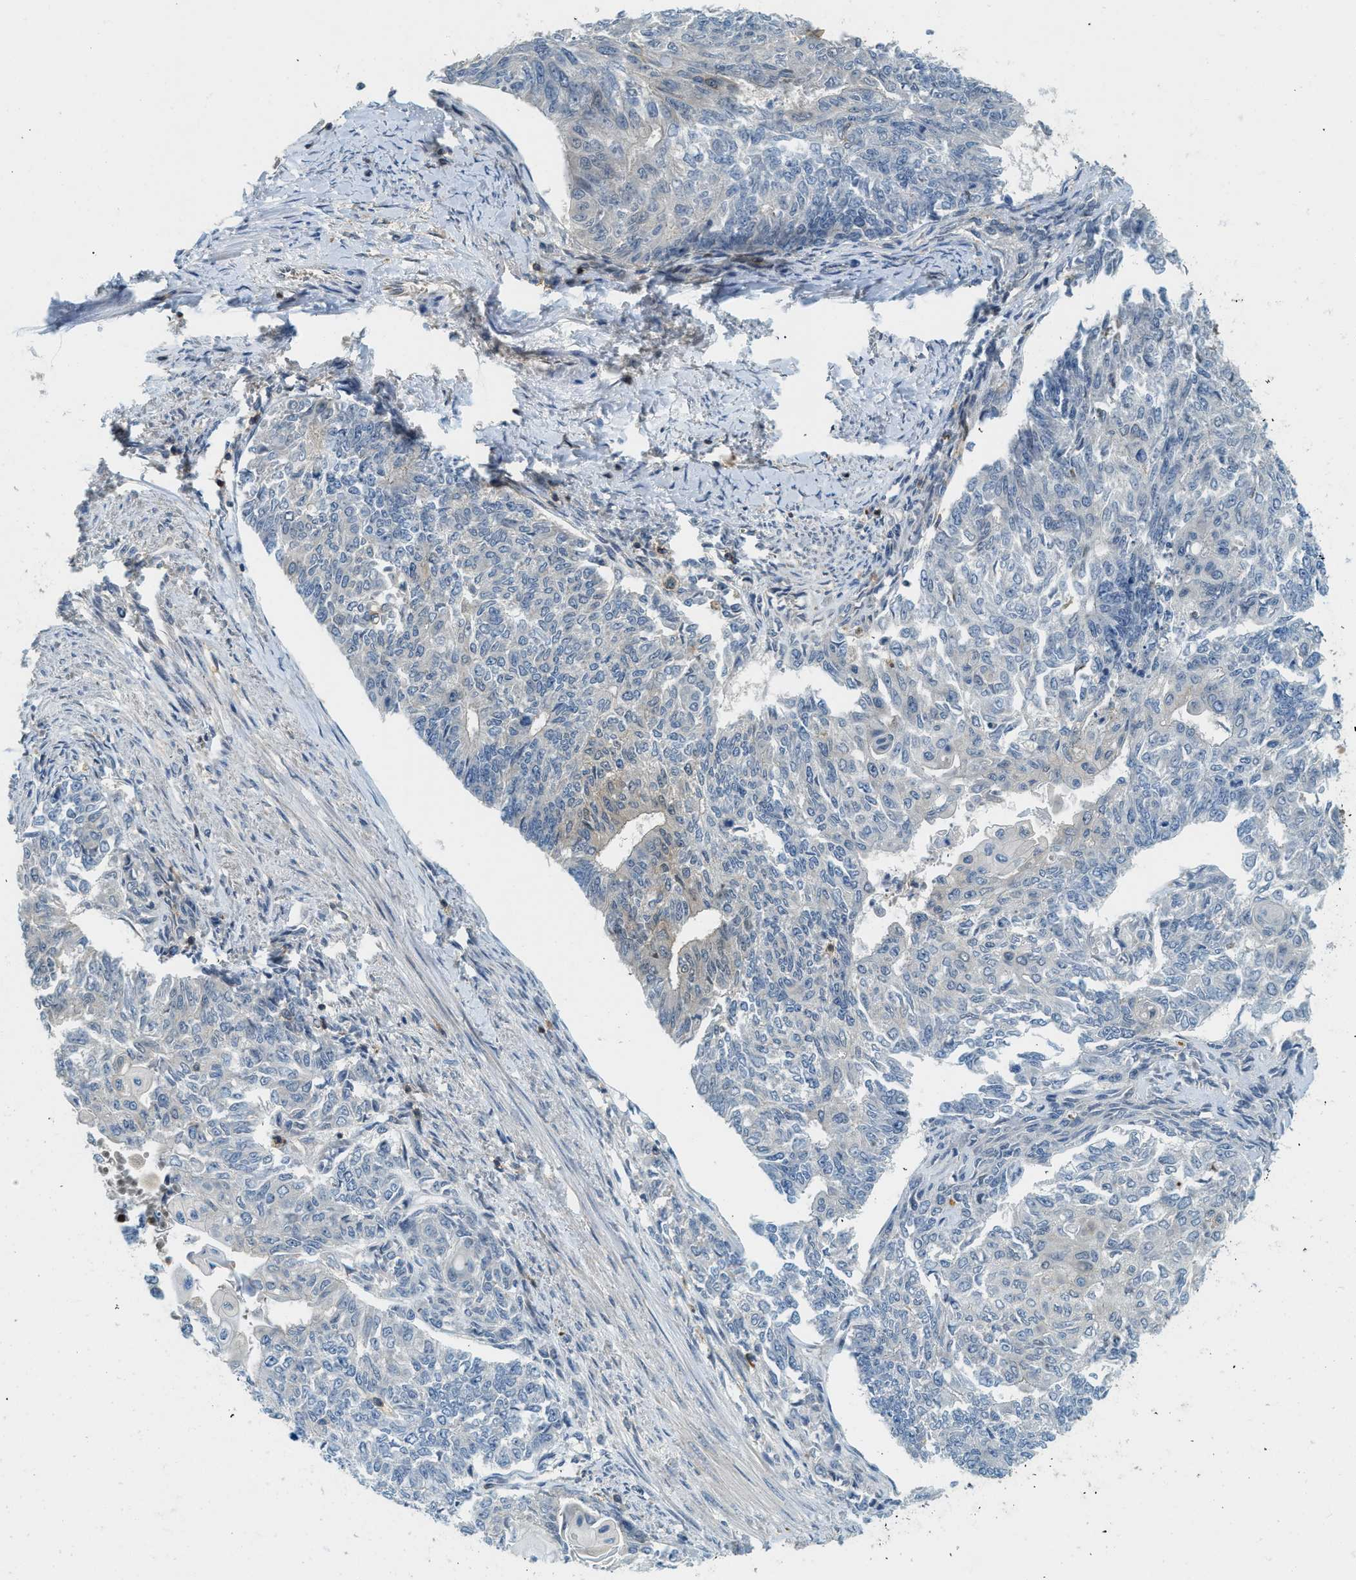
{"staining": {"intensity": "weak", "quantity": "<25%", "location": "cytoplasmic/membranous"}, "tissue": "endometrial cancer", "cell_type": "Tumor cells", "image_type": "cancer", "snomed": [{"axis": "morphology", "description": "Adenocarcinoma, NOS"}, {"axis": "topography", "description": "Endometrium"}], "caption": "The micrograph reveals no staining of tumor cells in endometrial cancer.", "gene": "GMPPB", "patient": {"sex": "female", "age": 32}}